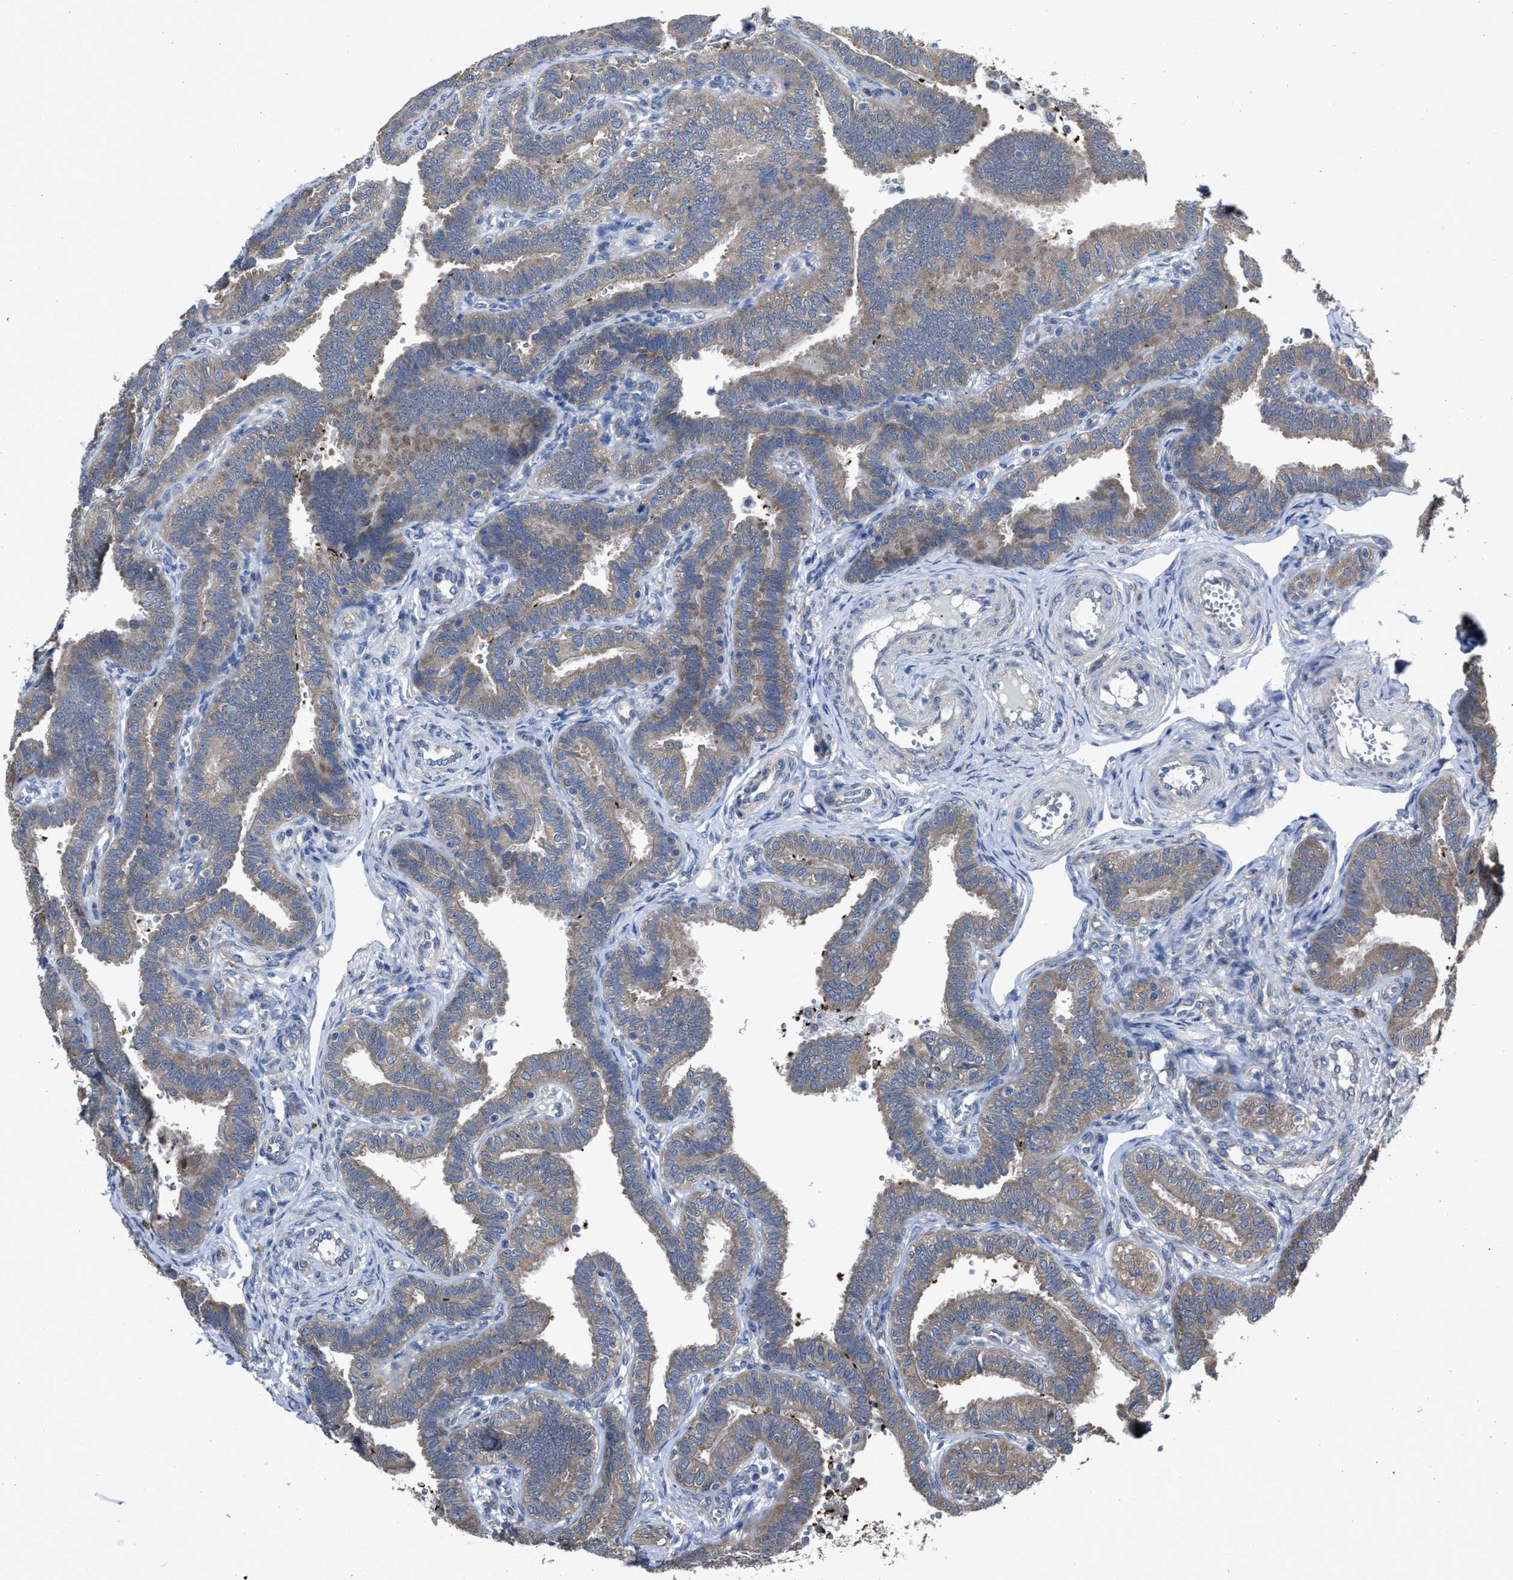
{"staining": {"intensity": "moderate", "quantity": "25%-75%", "location": "cytoplasmic/membranous"}, "tissue": "fallopian tube", "cell_type": "Glandular cells", "image_type": "normal", "snomed": [{"axis": "morphology", "description": "Normal tissue, NOS"}, {"axis": "topography", "description": "Fallopian tube"}, {"axis": "topography", "description": "Placenta"}], "caption": "Immunohistochemical staining of unremarkable human fallopian tube exhibits 25%-75% levels of moderate cytoplasmic/membranous protein staining in about 25%-75% of glandular cells. (IHC, brightfield microscopy, high magnification).", "gene": "UPF1", "patient": {"sex": "female", "age": 34}}